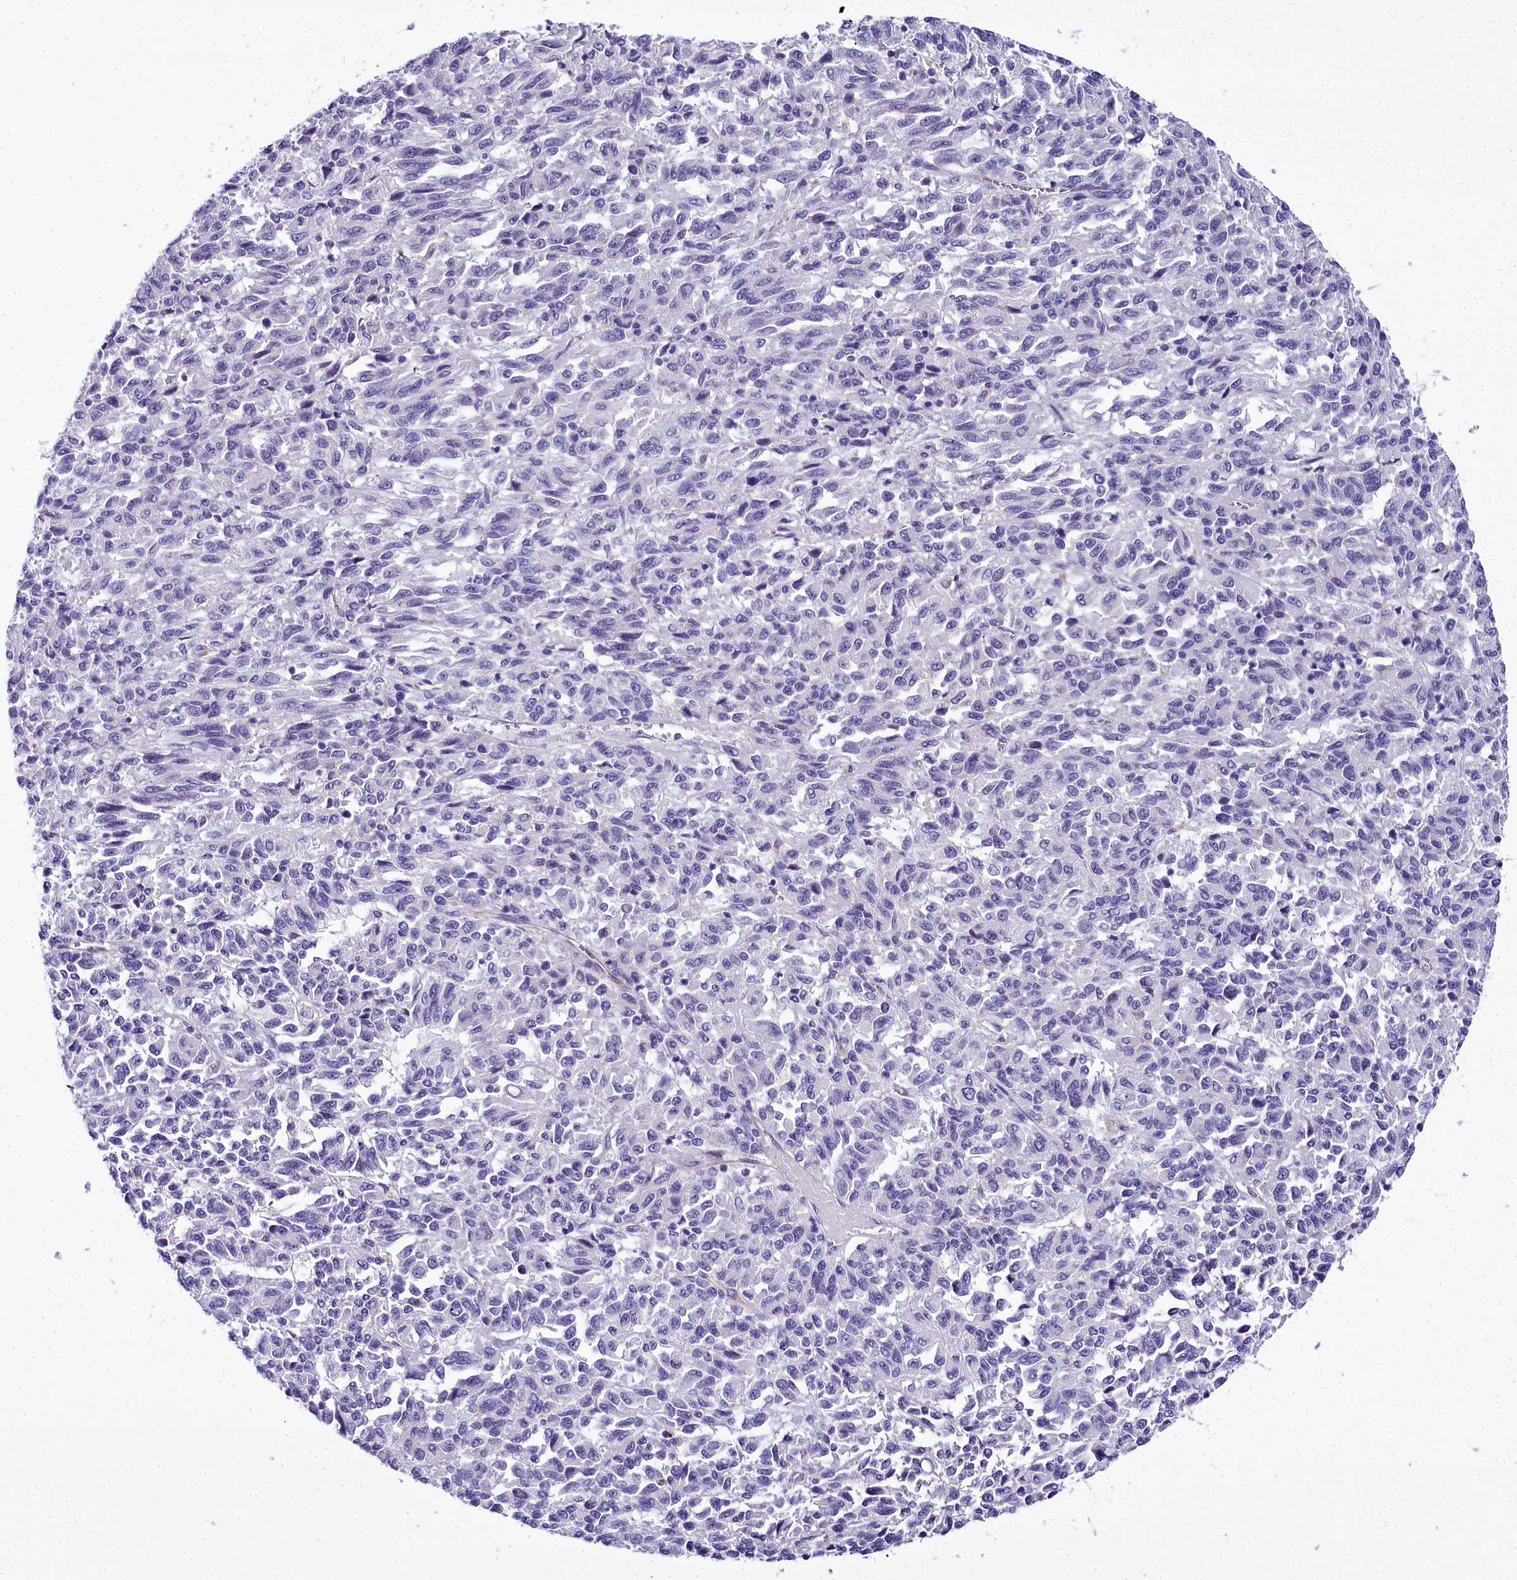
{"staining": {"intensity": "negative", "quantity": "none", "location": "none"}, "tissue": "melanoma", "cell_type": "Tumor cells", "image_type": "cancer", "snomed": [{"axis": "morphology", "description": "Malignant melanoma, Metastatic site"}, {"axis": "topography", "description": "Lung"}], "caption": "There is no significant staining in tumor cells of malignant melanoma (metastatic site).", "gene": "TIMM22", "patient": {"sex": "male", "age": 64}}